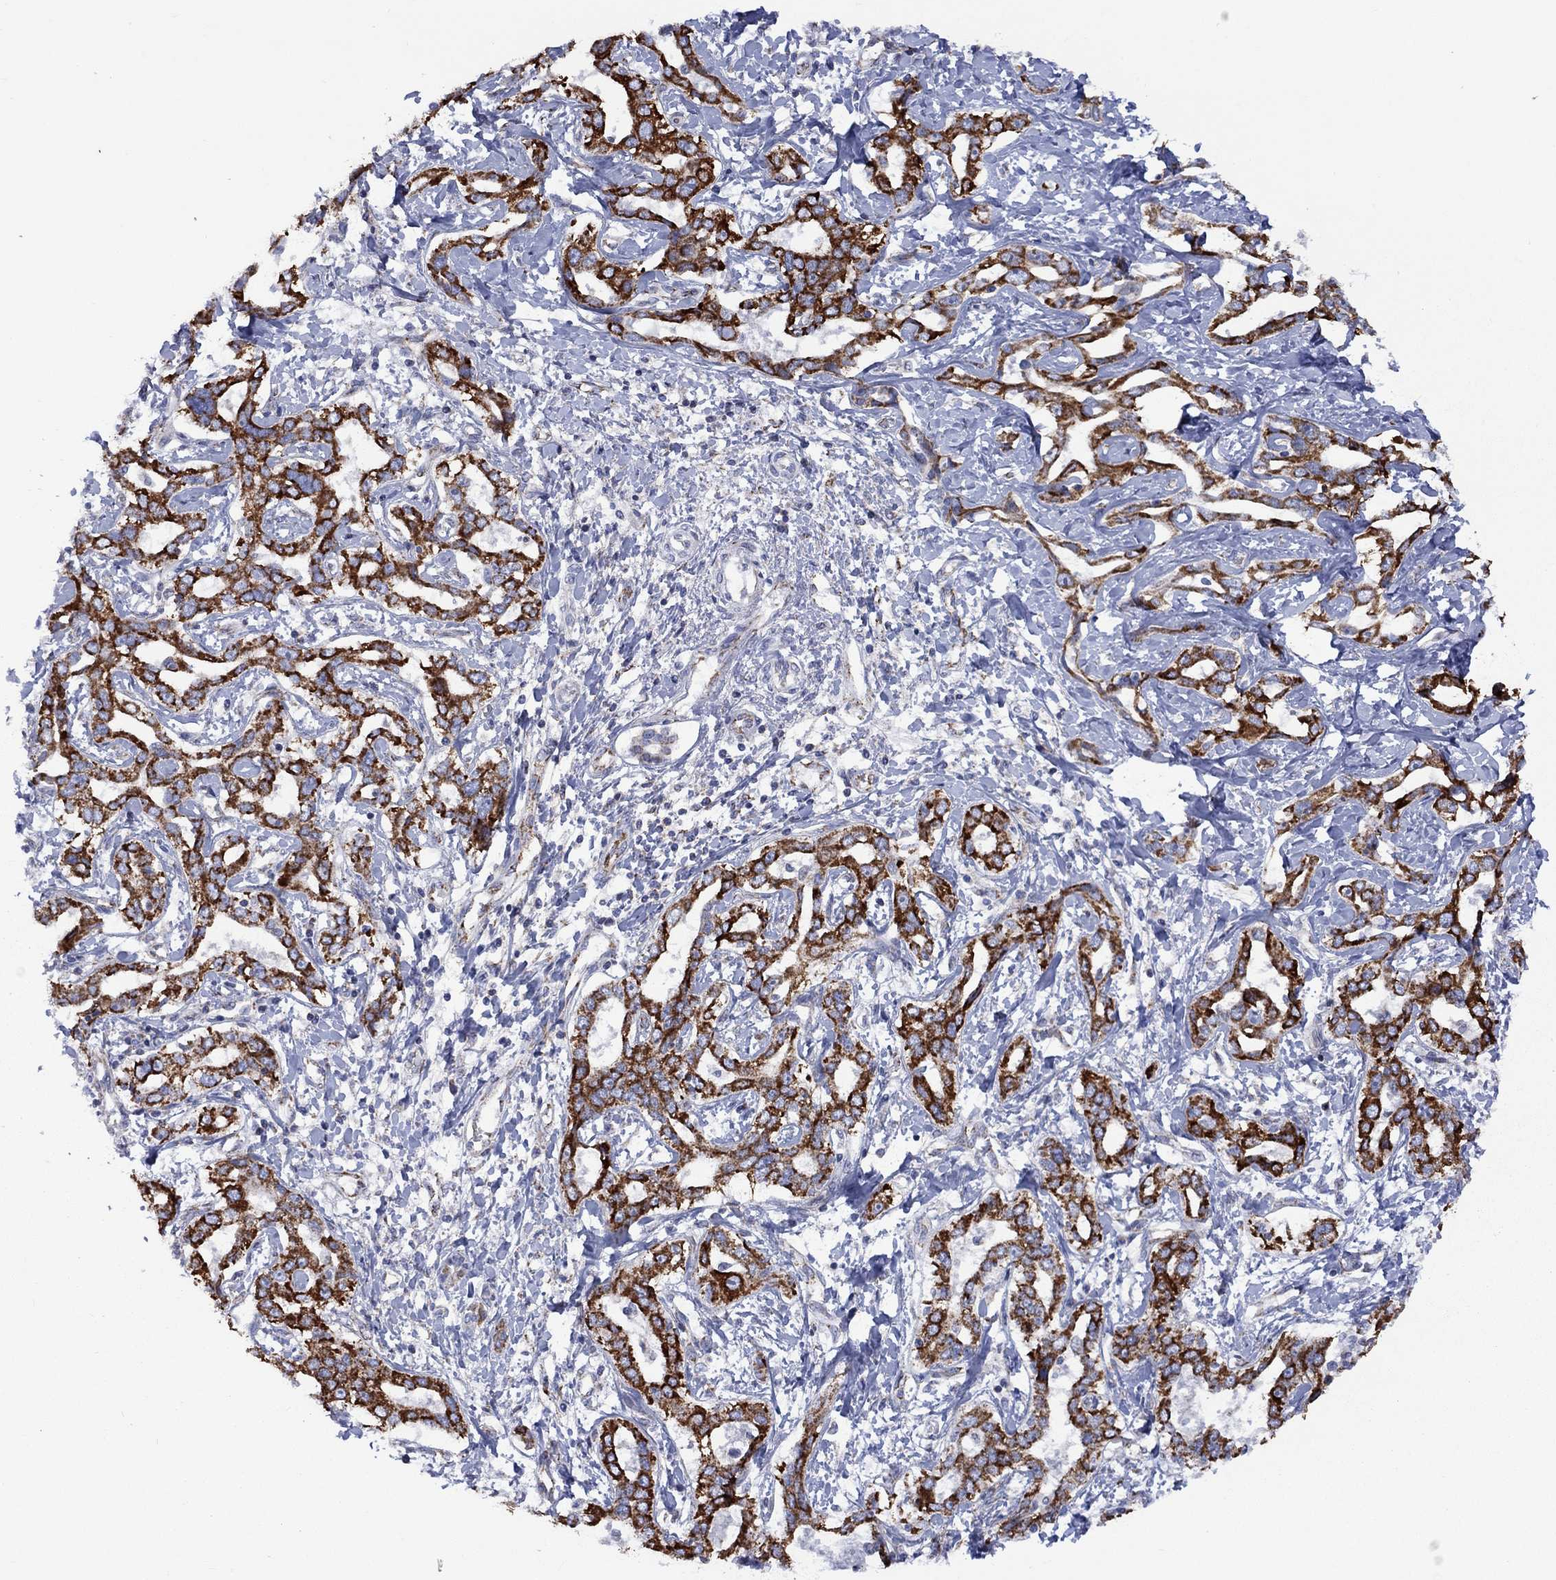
{"staining": {"intensity": "strong", "quantity": ">75%", "location": "cytoplasmic/membranous"}, "tissue": "liver cancer", "cell_type": "Tumor cells", "image_type": "cancer", "snomed": [{"axis": "morphology", "description": "Cholangiocarcinoma"}, {"axis": "topography", "description": "Liver"}], "caption": "This photomicrograph reveals immunohistochemistry staining of human cholangiocarcinoma (liver), with high strong cytoplasmic/membranous expression in about >75% of tumor cells.", "gene": "CISD1", "patient": {"sex": "male", "age": 59}}